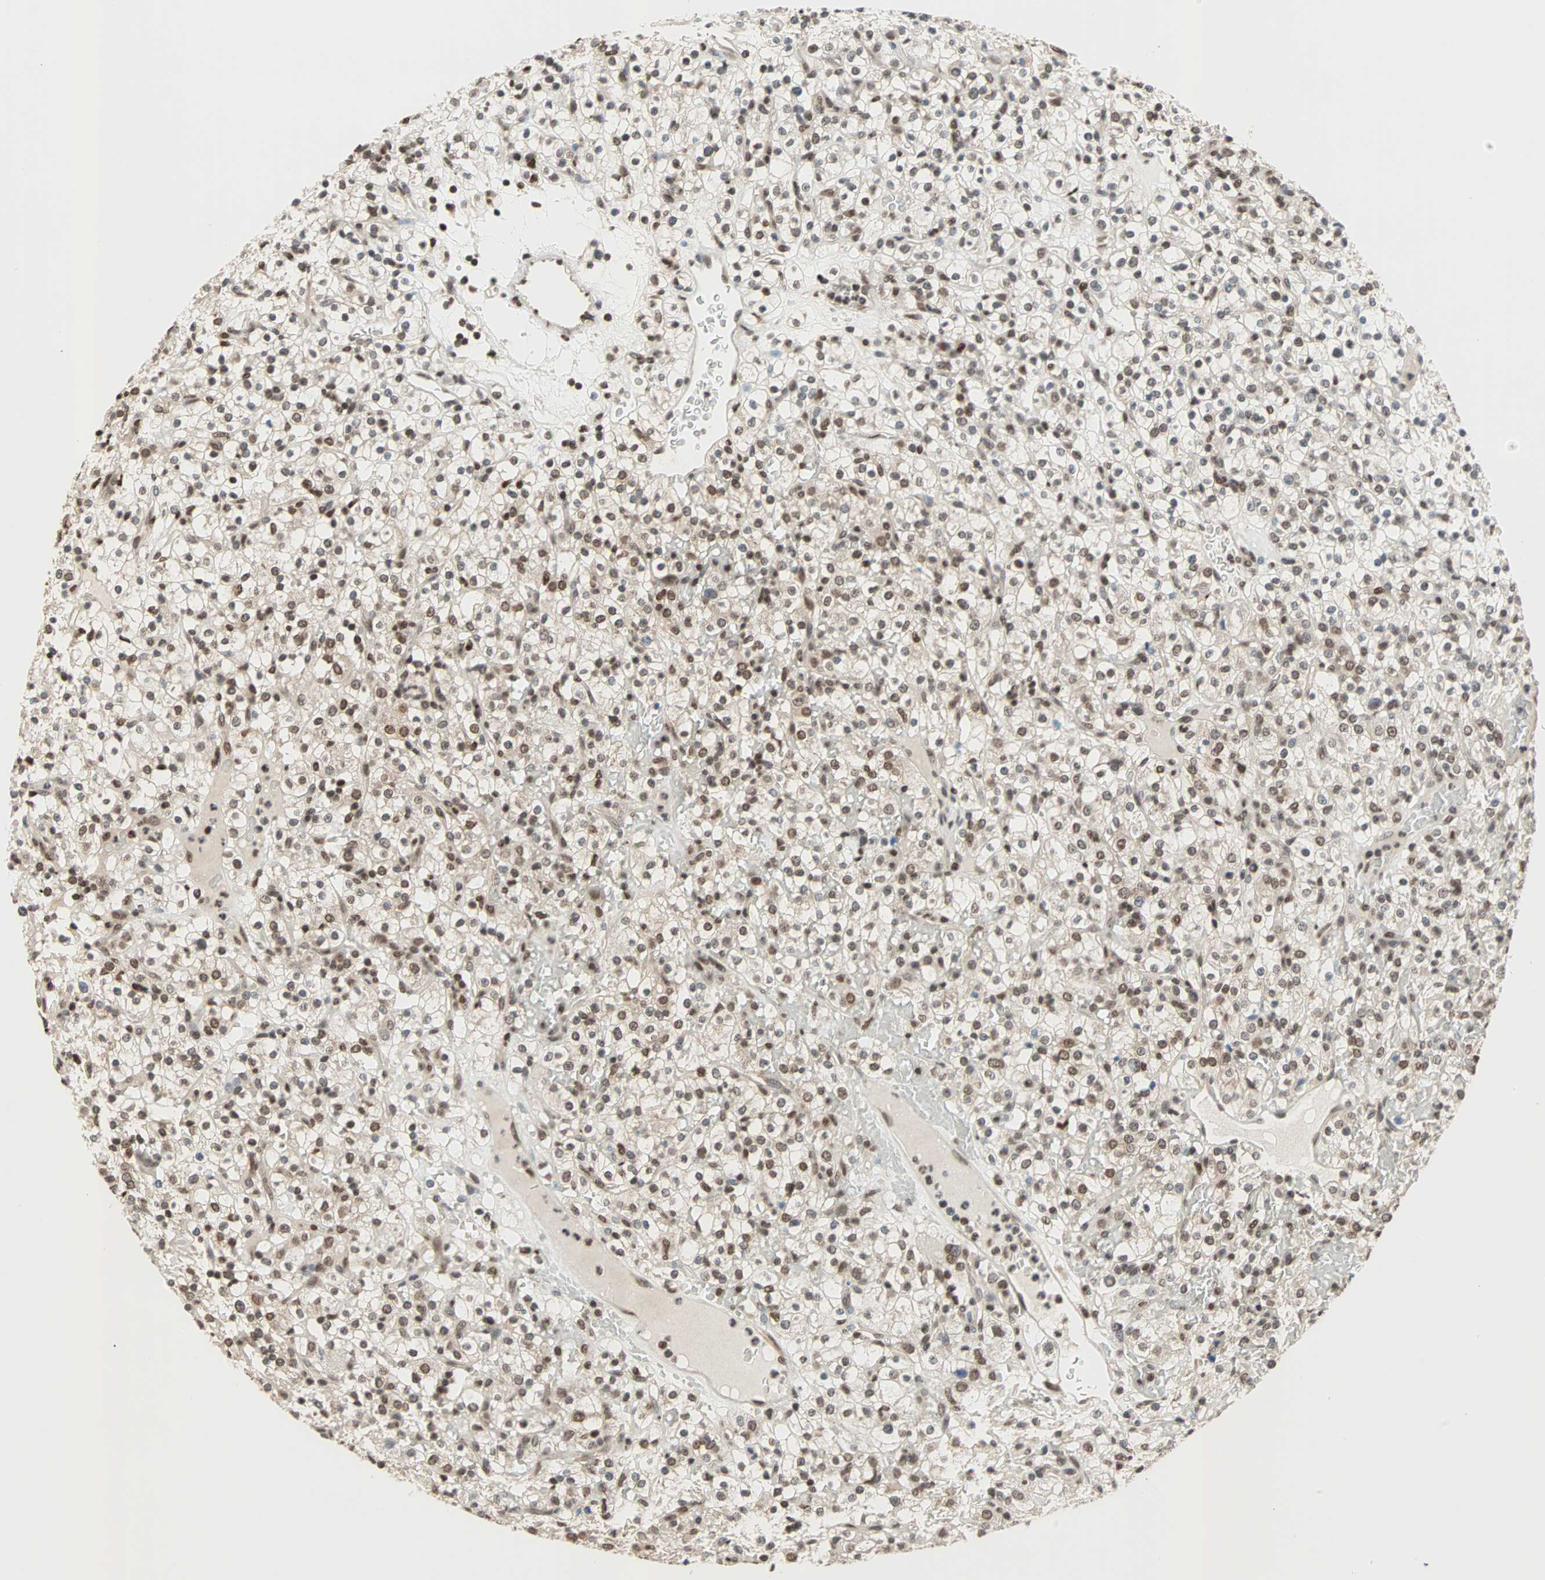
{"staining": {"intensity": "moderate", "quantity": ">75%", "location": "nuclear"}, "tissue": "renal cancer", "cell_type": "Tumor cells", "image_type": "cancer", "snomed": [{"axis": "morphology", "description": "Normal tissue, NOS"}, {"axis": "morphology", "description": "Adenocarcinoma, NOS"}, {"axis": "topography", "description": "Kidney"}], "caption": "Adenocarcinoma (renal) stained for a protein (brown) demonstrates moderate nuclear positive staining in approximately >75% of tumor cells.", "gene": "DAZAP1", "patient": {"sex": "female", "age": 72}}